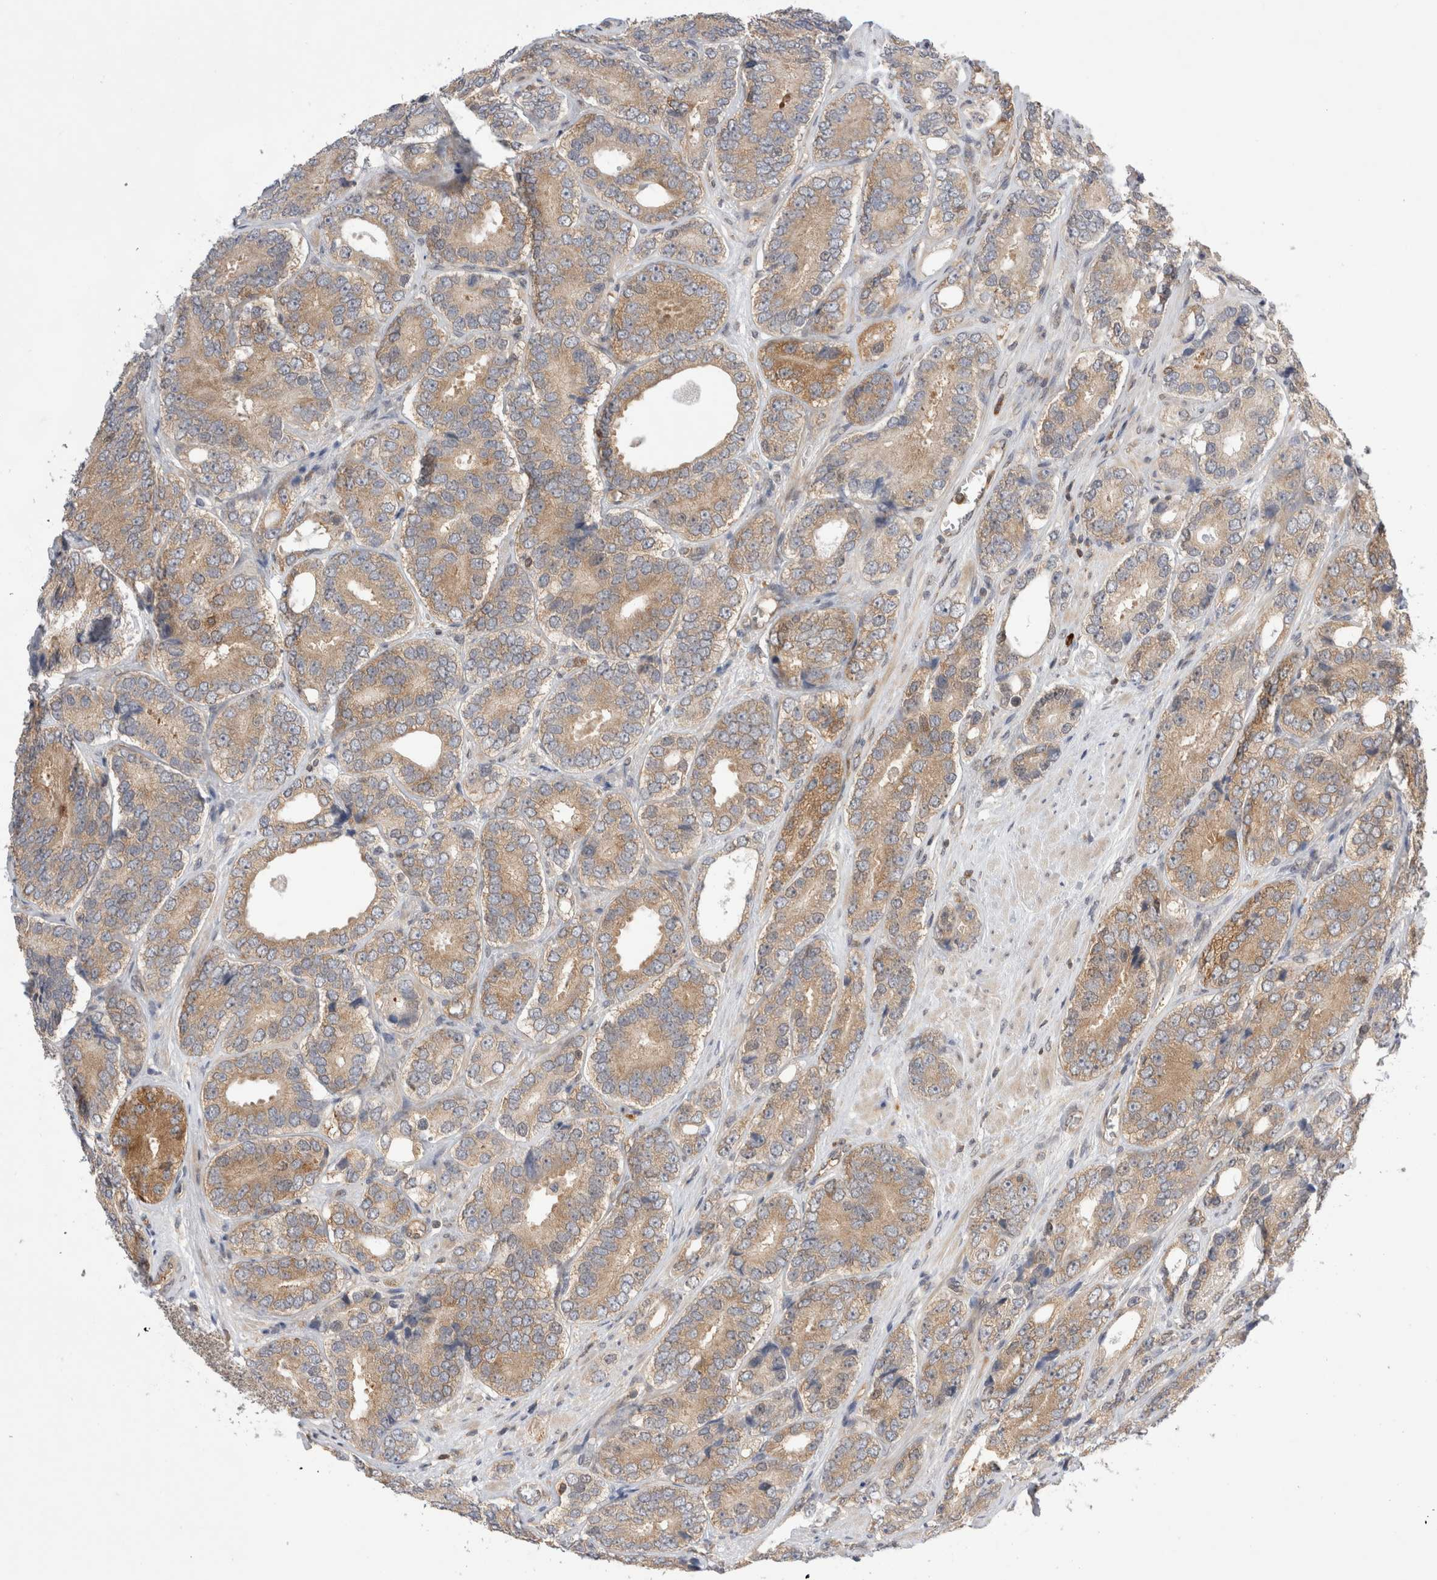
{"staining": {"intensity": "moderate", "quantity": ">75%", "location": "cytoplasmic/membranous"}, "tissue": "prostate cancer", "cell_type": "Tumor cells", "image_type": "cancer", "snomed": [{"axis": "morphology", "description": "Adenocarcinoma, High grade"}, {"axis": "topography", "description": "Prostate"}], "caption": "Protein staining displays moderate cytoplasmic/membranous staining in approximately >75% of tumor cells in prostate high-grade adenocarcinoma.", "gene": "NFKB1", "patient": {"sex": "male", "age": 56}}